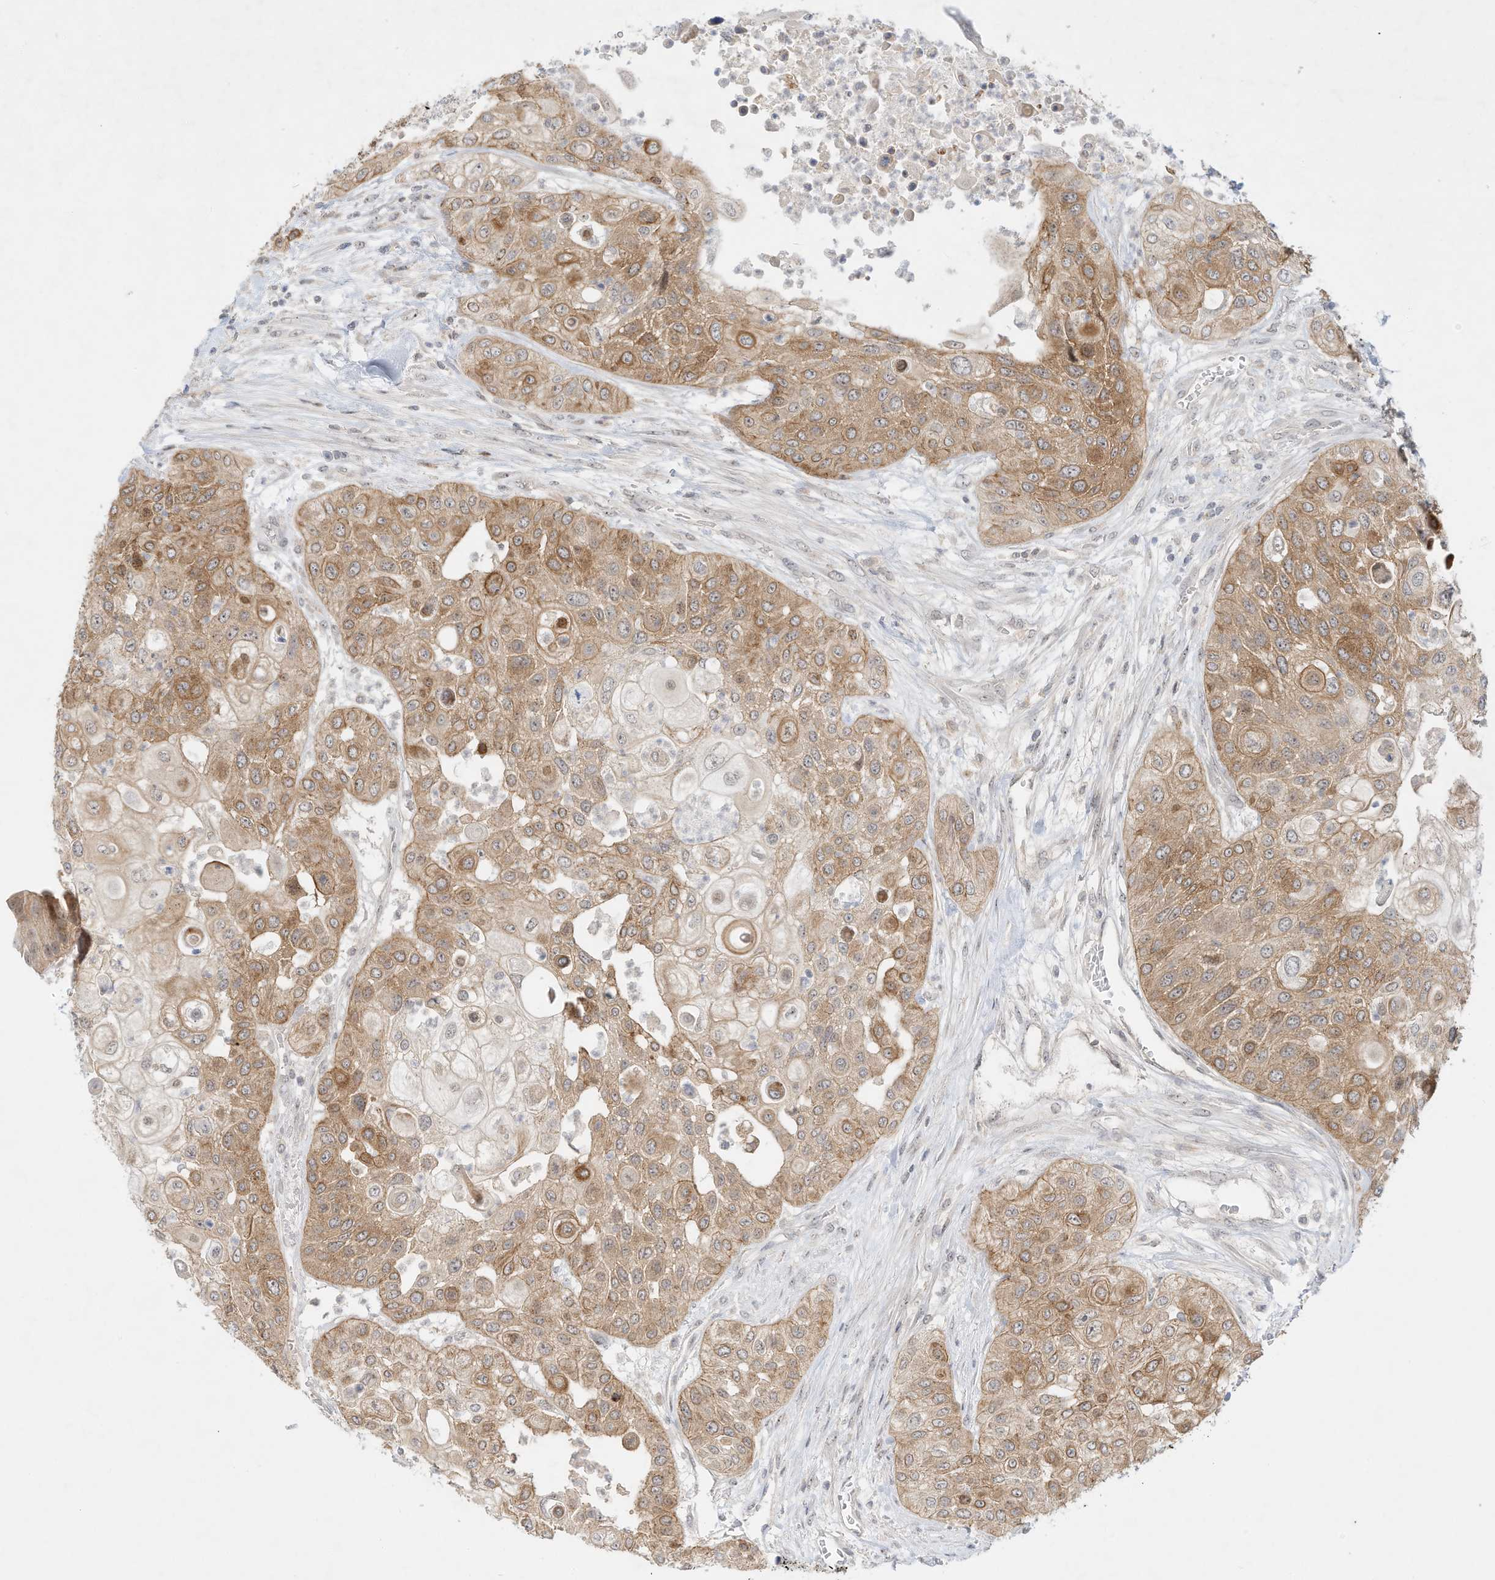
{"staining": {"intensity": "moderate", "quantity": ">75%", "location": "cytoplasmic/membranous"}, "tissue": "urothelial cancer", "cell_type": "Tumor cells", "image_type": "cancer", "snomed": [{"axis": "morphology", "description": "Urothelial carcinoma, High grade"}, {"axis": "topography", "description": "Urinary bladder"}], "caption": "Urothelial carcinoma (high-grade) stained with a brown dye shows moderate cytoplasmic/membranous positive expression in approximately >75% of tumor cells.", "gene": "PAK6", "patient": {"sex": "female", "age": 79}}